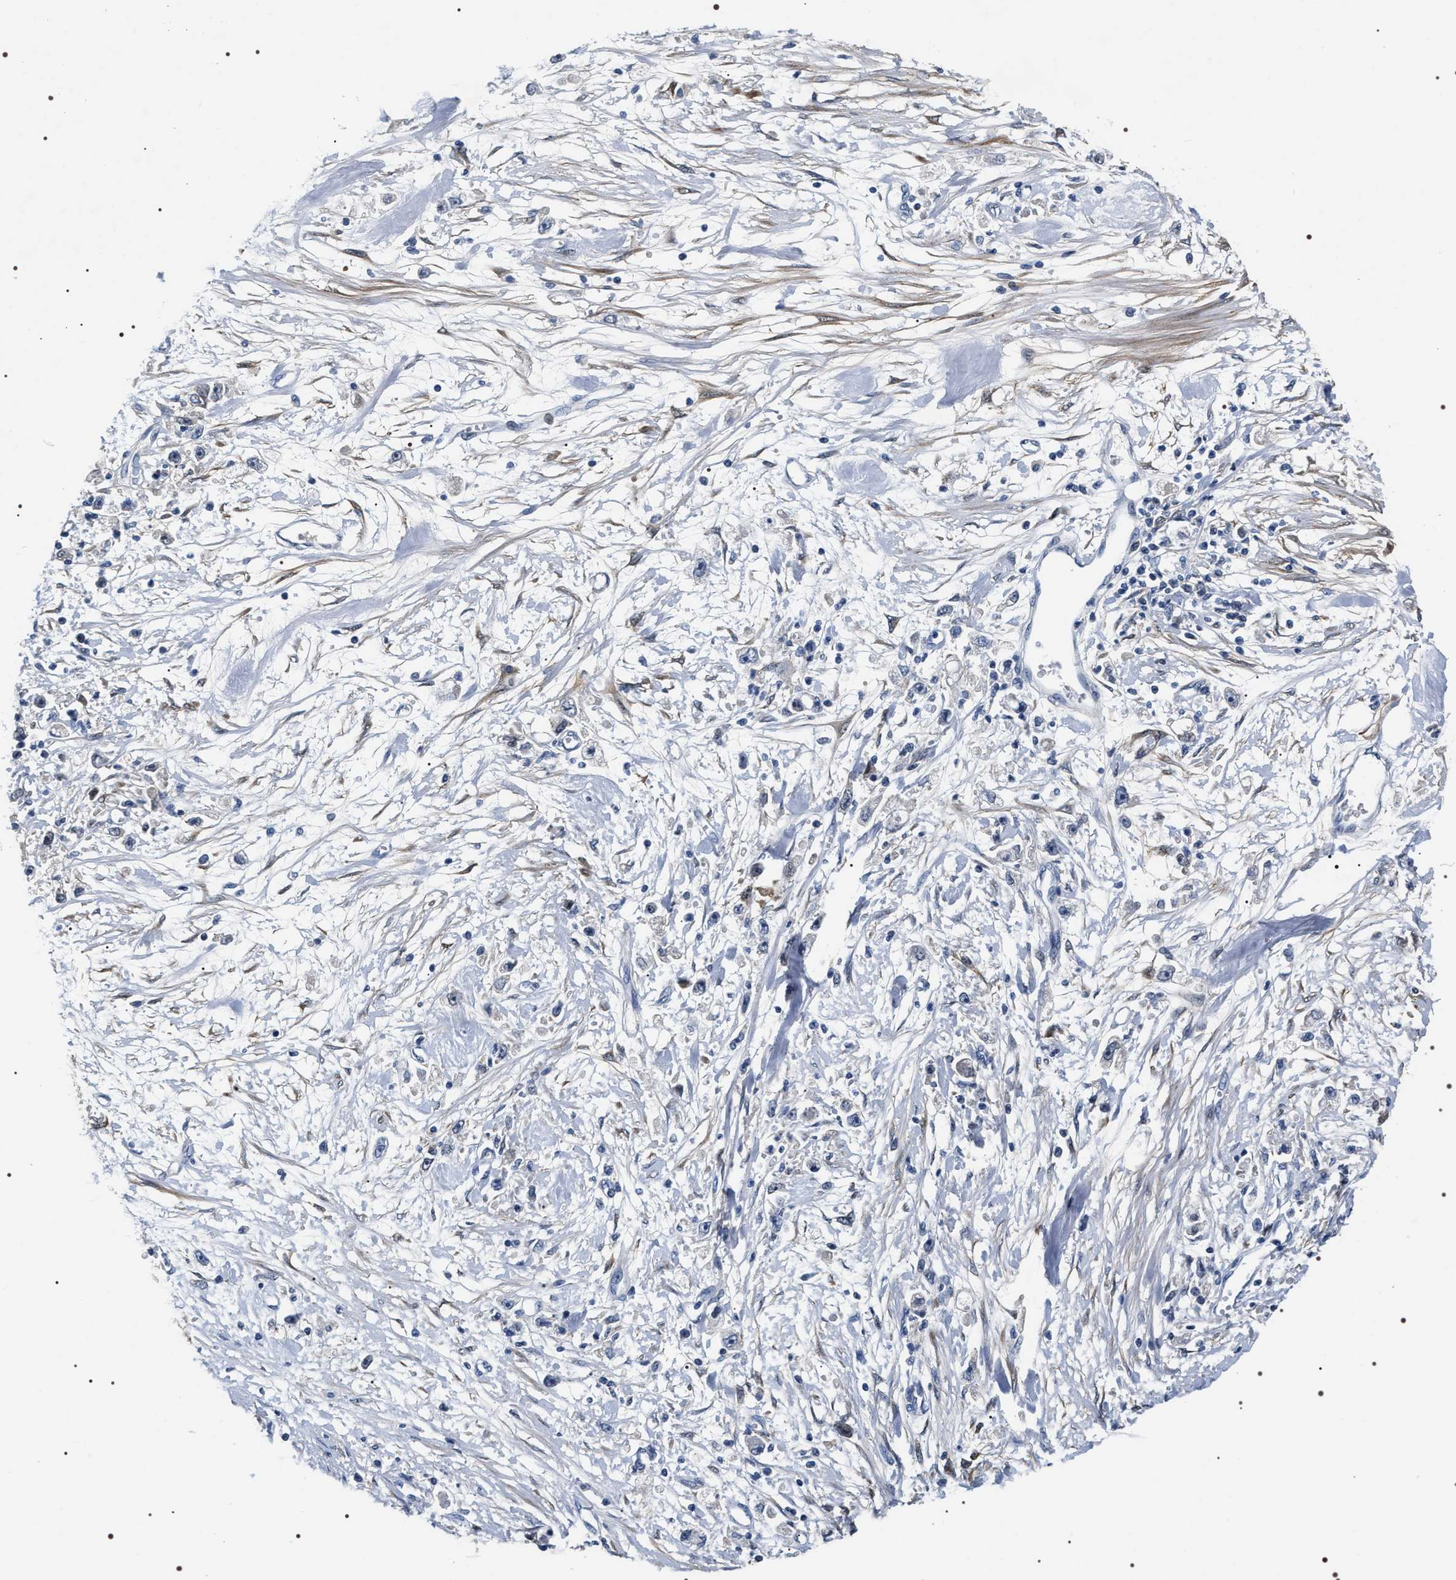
{"staining": {"intensity": "negative", "quantity": "none", "location": "none"}, "tissue": "stomach cancer", "cell_type": "Tumor cells", "image_type": "cancer", "snomed": [{"axis": "morphology", "description": "Adenocarcinoma, NOS"}, {"axis": "topography", "description": "Stomach"}], "caption": "This is a micrograph of IHC staining of stomach adenocarcinoma, which shows no staining in tumor cells.", "gene": "BAG2", "patient": {"sex": "female", "age": 59}}